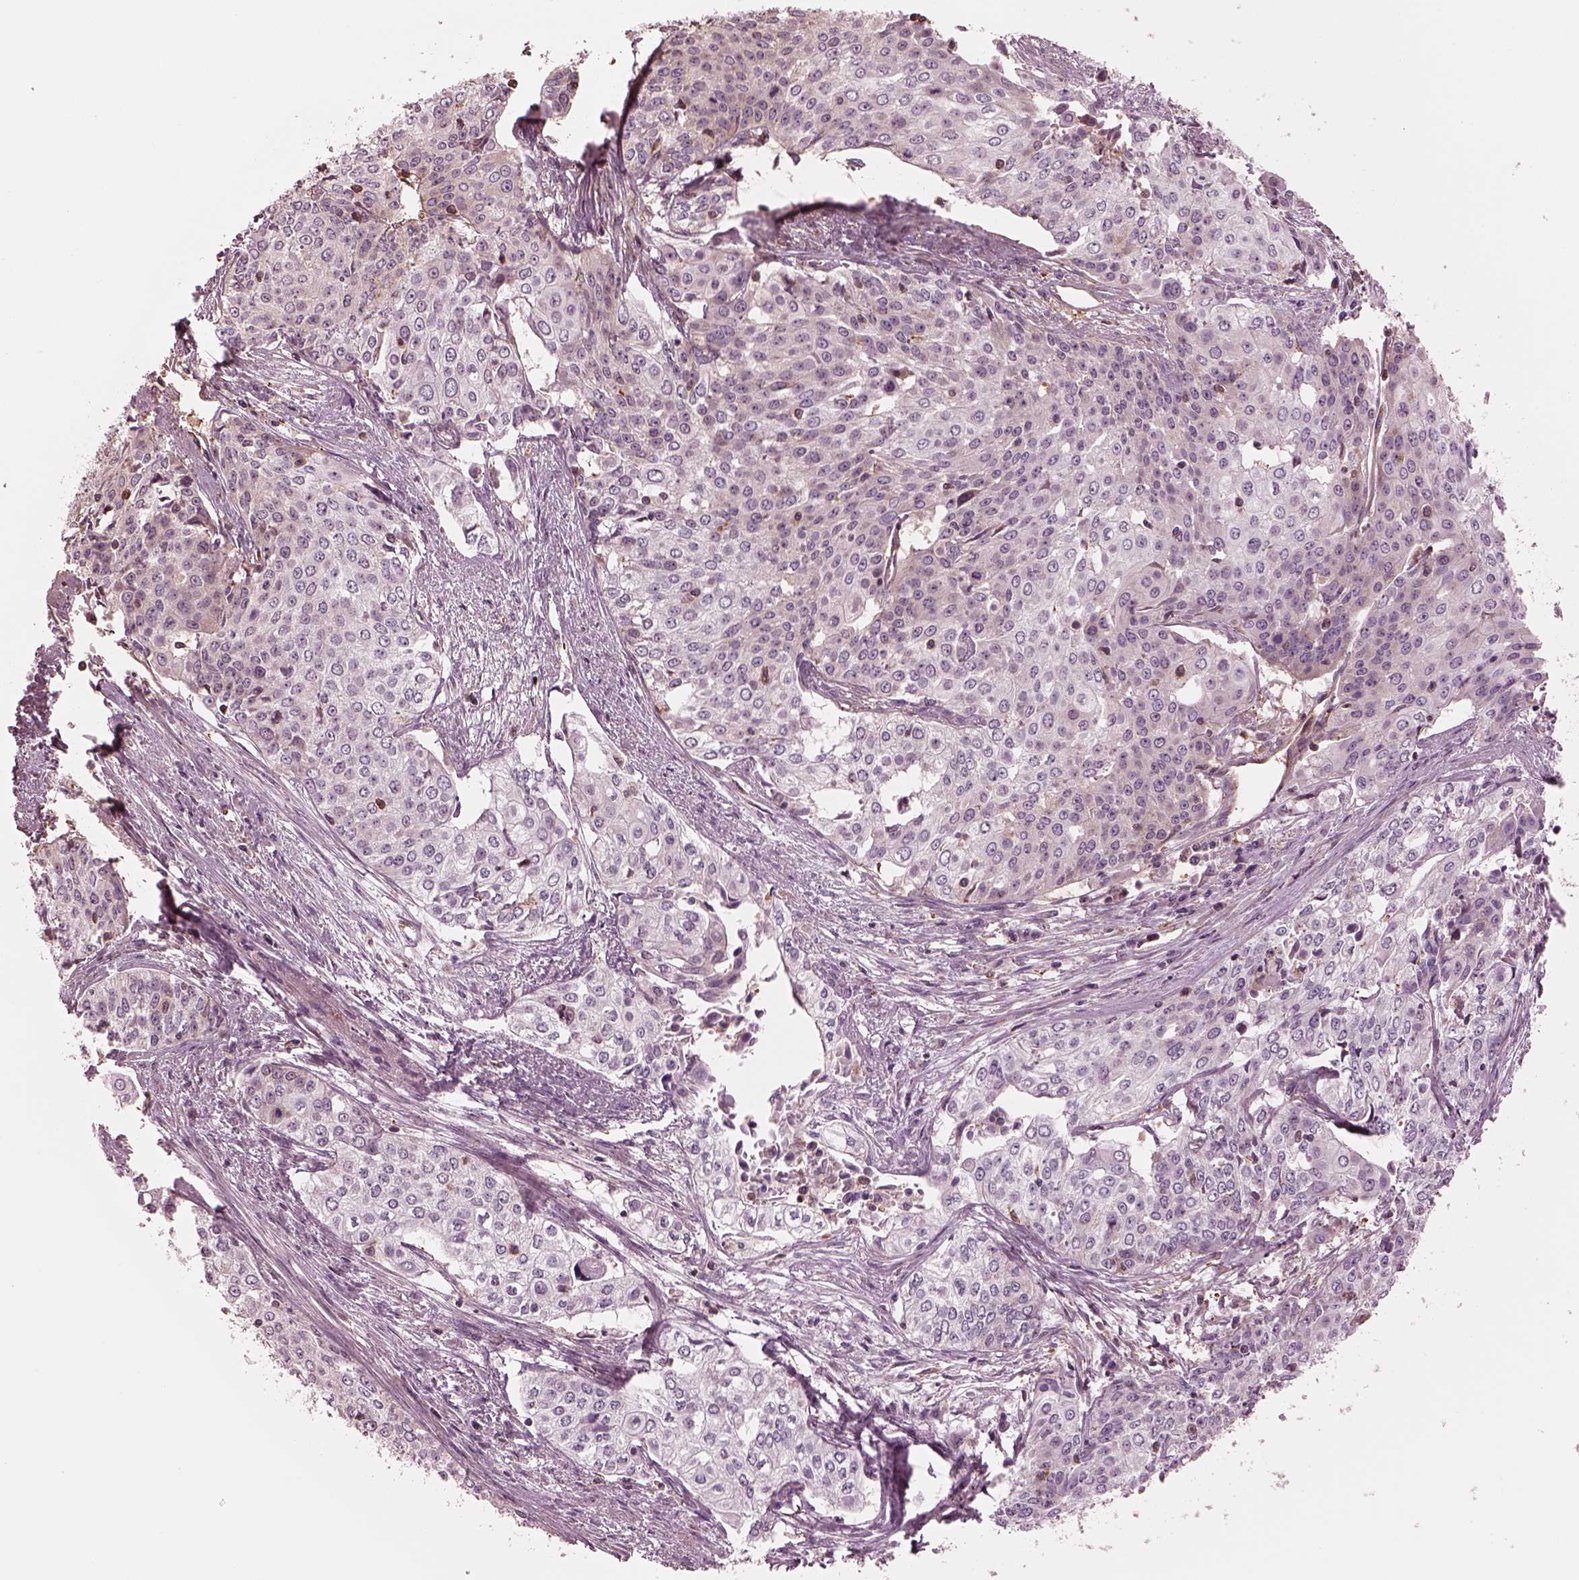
{"staining": {"intensity": "weak", "quantity": "<25%", "location": "cytoplasmic/membranous"}, "tissue": "cervical cancer", "cell_type": "Tumor cells", "image_type": "cancer", "snomed": [{"axis": "morphology", "description": "Squamous cell carcinoma, NOS"}, {"axis": "topography", "description": "Cervix"}], "caption": "A high-resolution micrograph shows IHC staining of squamous cell carcinoma (cervical), which displays no significant positivity in tumor cells.", "gene": "STK33", "patient": {"sex": "female", "age": 39}}